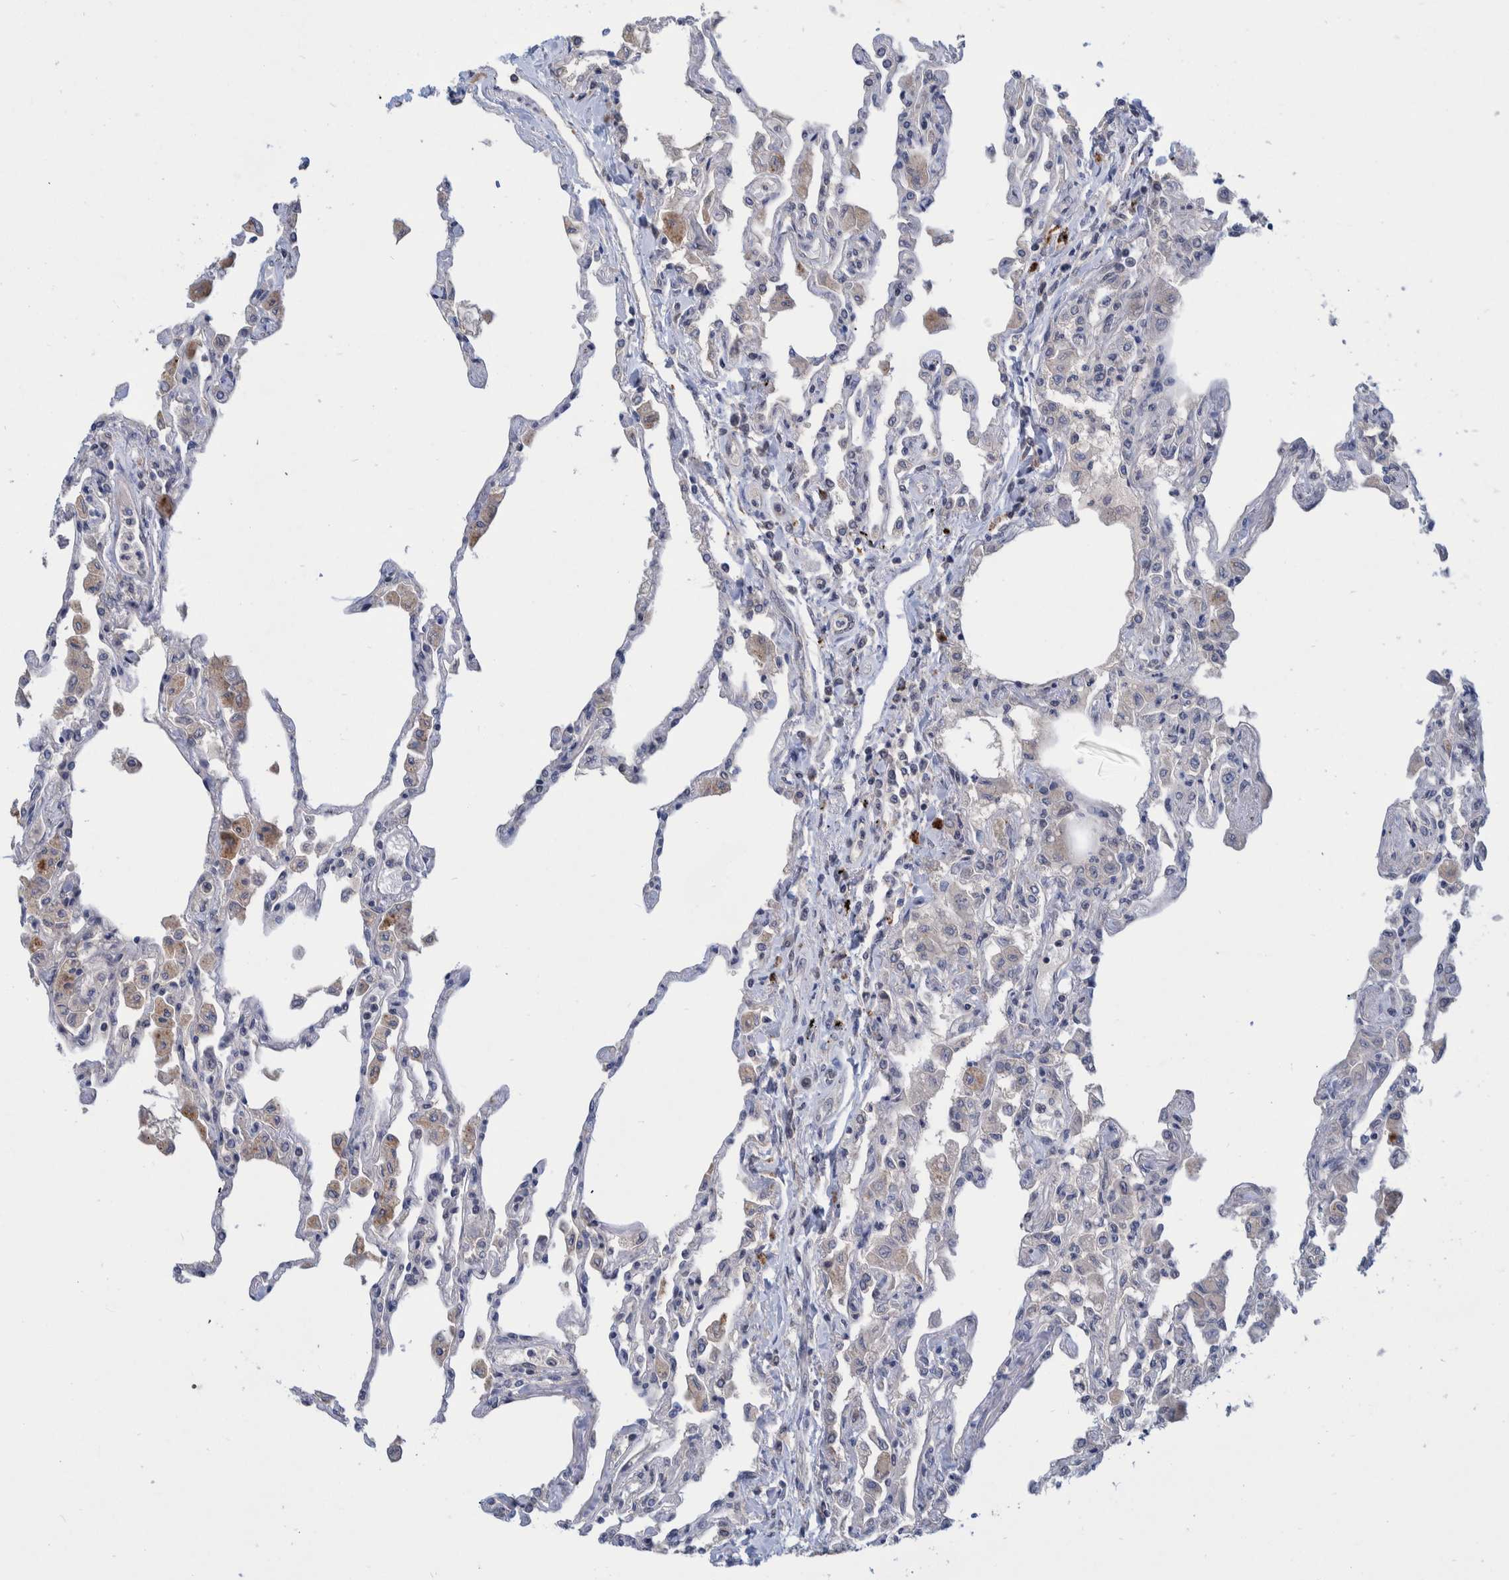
{"staining": {"intensity": "negative", "quantity": "none", "location": "none"}, "tissue": "lung", "cell_type": "Alveolar cells", "image_type": "normal", "snomed": [{"axis": "morphology", "description": "Normal tissue, NOS"}, {"axis": "topography", "description": "Bronchus"}, {"axis": "topography", "description": "Lung"}], "caption": "Immunohistochemistry image of benign lung: lung stained with DAB (3,3'-diaminobenzidine) shows no significant protein positivity in alveolar cells. (IHC, brightfield microscopy, high magnification).", "gene": "PLPBP", "patient": {"sex": "female", "age": 49}}